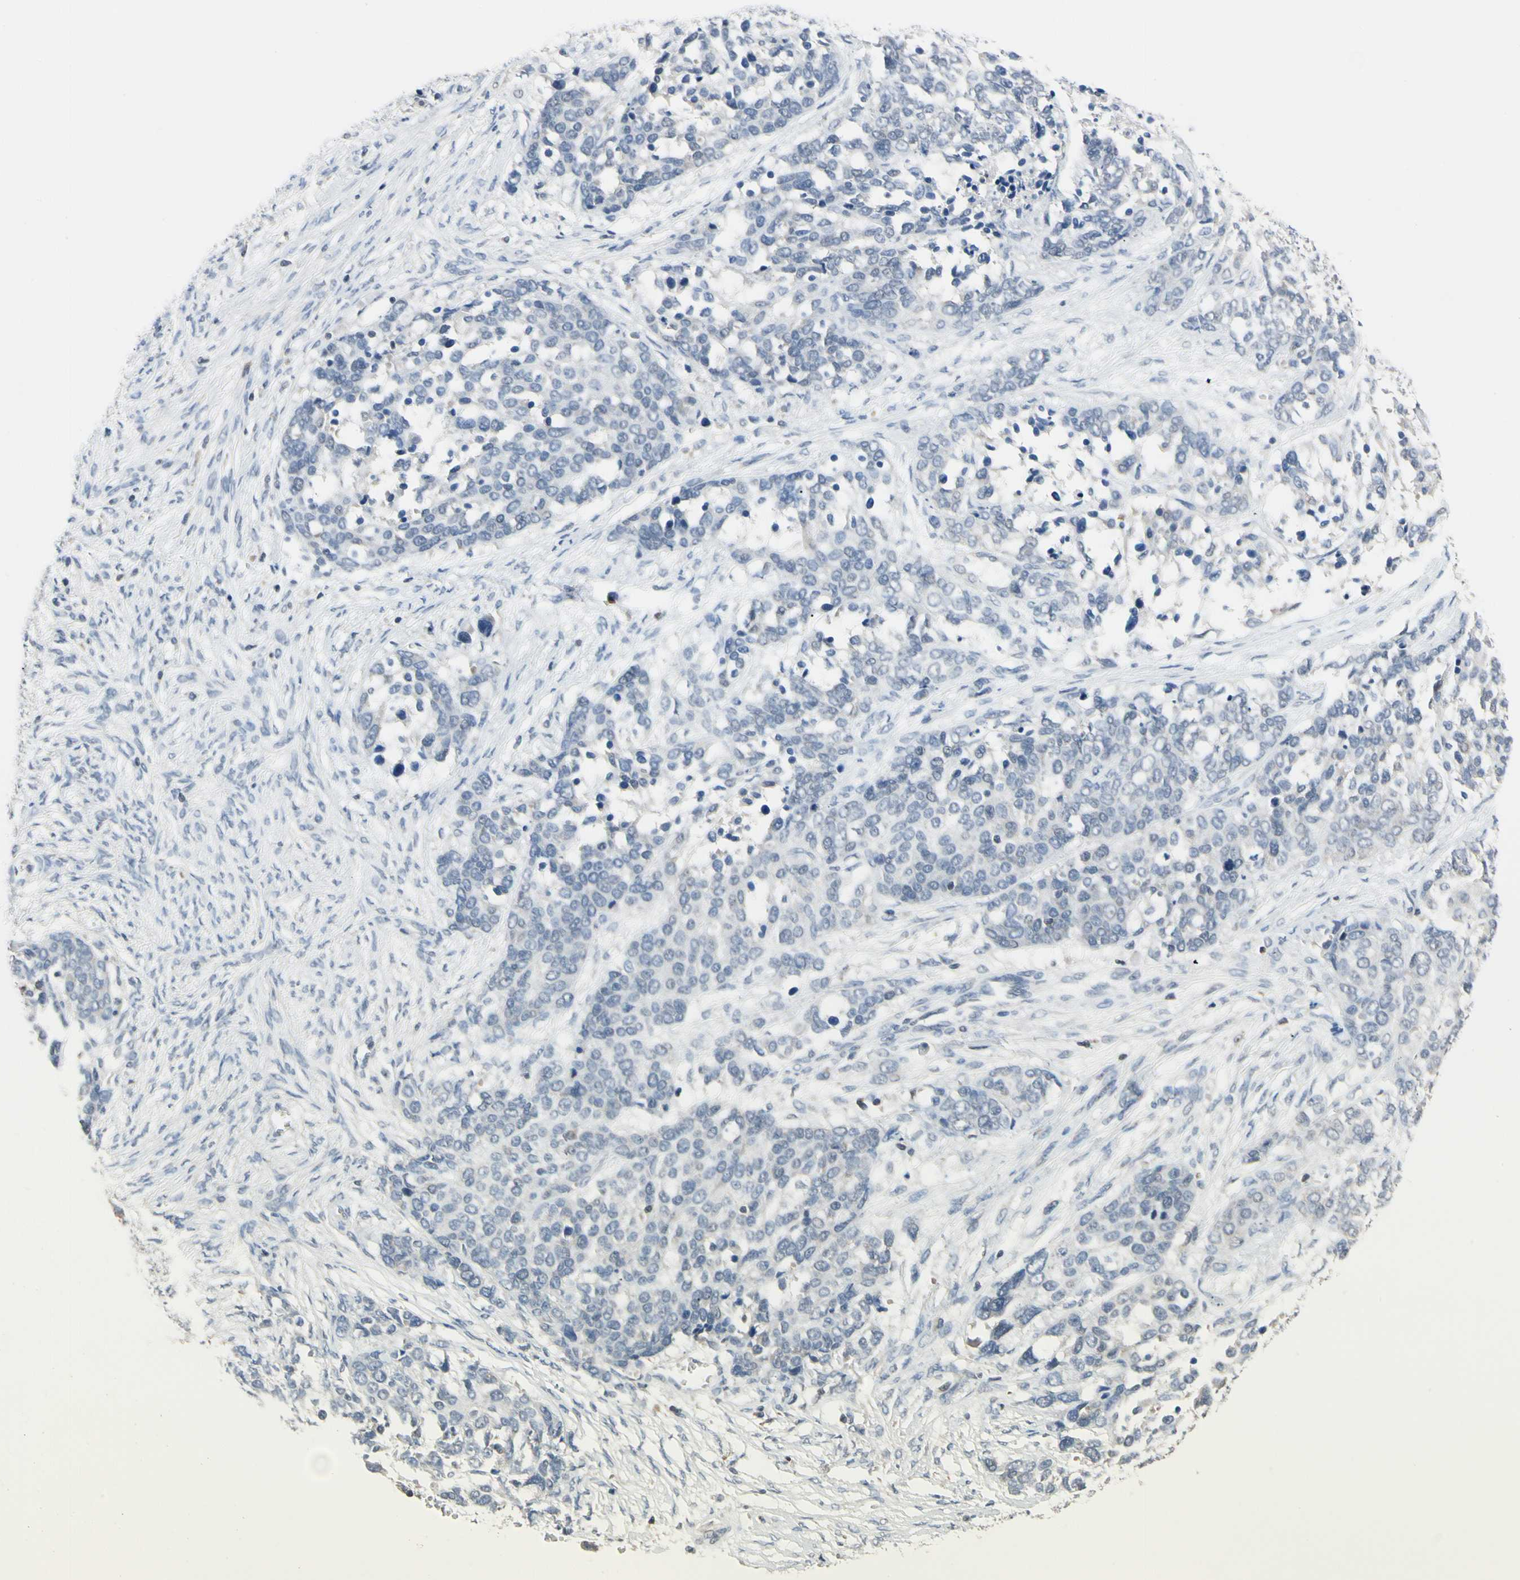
{"staining": {"intensity": "negative", "quantity": "none", "location": "none"}, "tissue": "ovarian cancer", "cell_type": "Tumor cells", "image_type": "cancer", "snomed": [{"axis": "morphology", "description": "Cystadenocarcinoma, serous, NOS"}, {"axis": "topography", "description": "Ovary"}], "caption": "Tumor cells show no significant protein staining in ovarian cancer. (Stains: DAB immunohistochemistry with hematoxylin counter stain, Microscopy: brightfield microscopy at high magnification).", "gene": "NFATC2", "patient": {"sex": "female", "age": 44}}